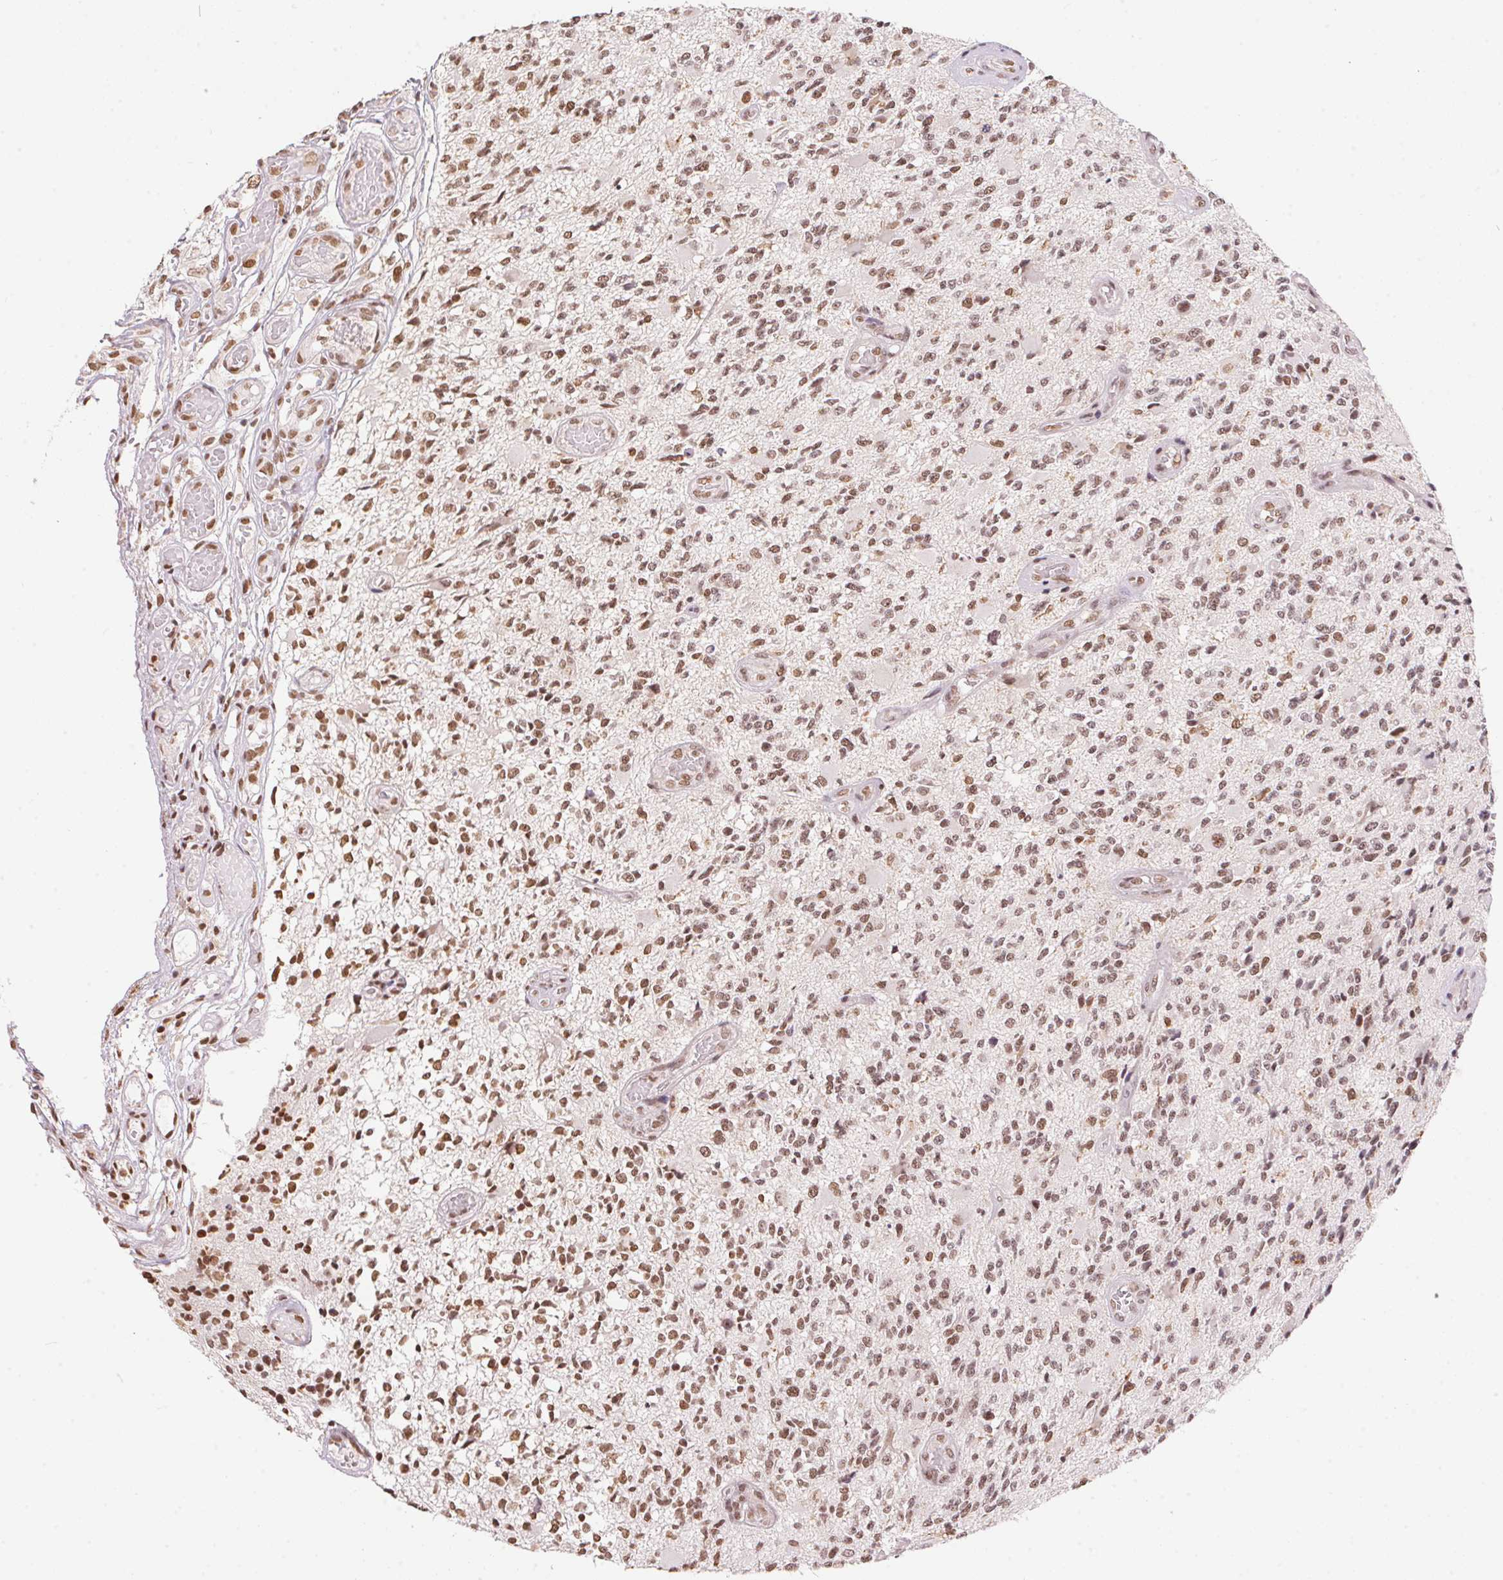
{"staining": {"intensity": "moderate", "quantity": ">75%", "location": "nuclear"}, "tissue": "glioma", "cell_type": "Tumor cells", "image_type": "cancer", "snomed": [{"axis": "morphology", "description": "Glioma, malignant, High grade"}, {"axis": "topography", "description": "Brain"}], "caption": "Protein staining of glioma tissue shows moderate nuclear staining in about >75% of tumor cells.", "gene": "NFE2L1", "patient": {"sex": "female", "age": 63}}